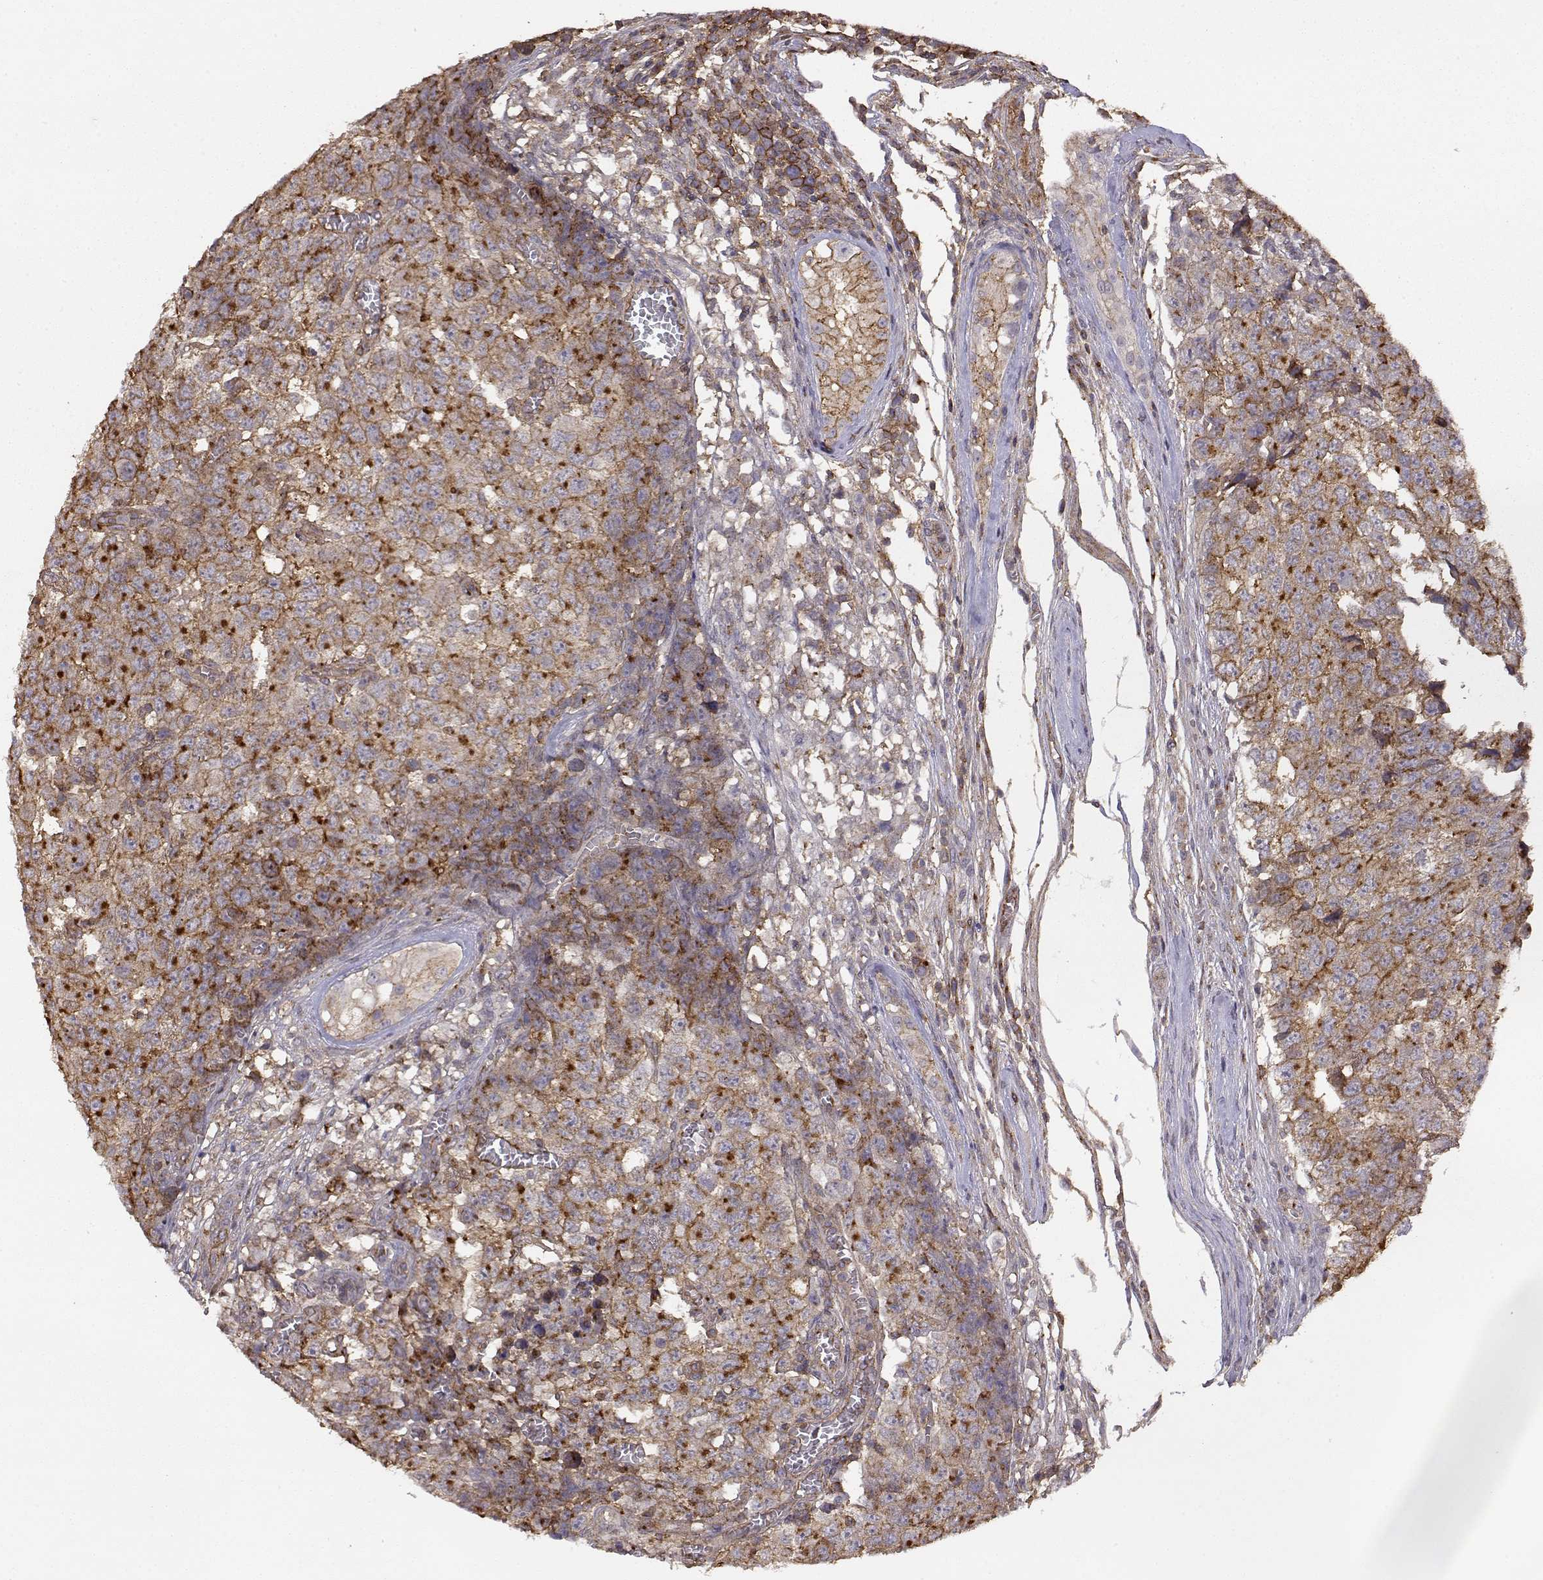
{"staining": {"intensity": "moderate", "quantity": "<25%", "location": "cytoplasmic/membranous"}, "tissue": "testis cancer", "cell_type": "Tumor cells", "image_type": "cancer", "snomed": [{"axis": "morphology", "description": "Carcinoma, Embryonal, NOS"}, {"axis": "topography", "description": "Testis"}], "caption": "Immunohistochemical staining of testis embryonal carcinoma displays moderate cytoplasmic/membranous protein positivity in about <25% of tumor cells.", "gene": "IFITM1", "patient": {"sex": "male", "age": 23}}